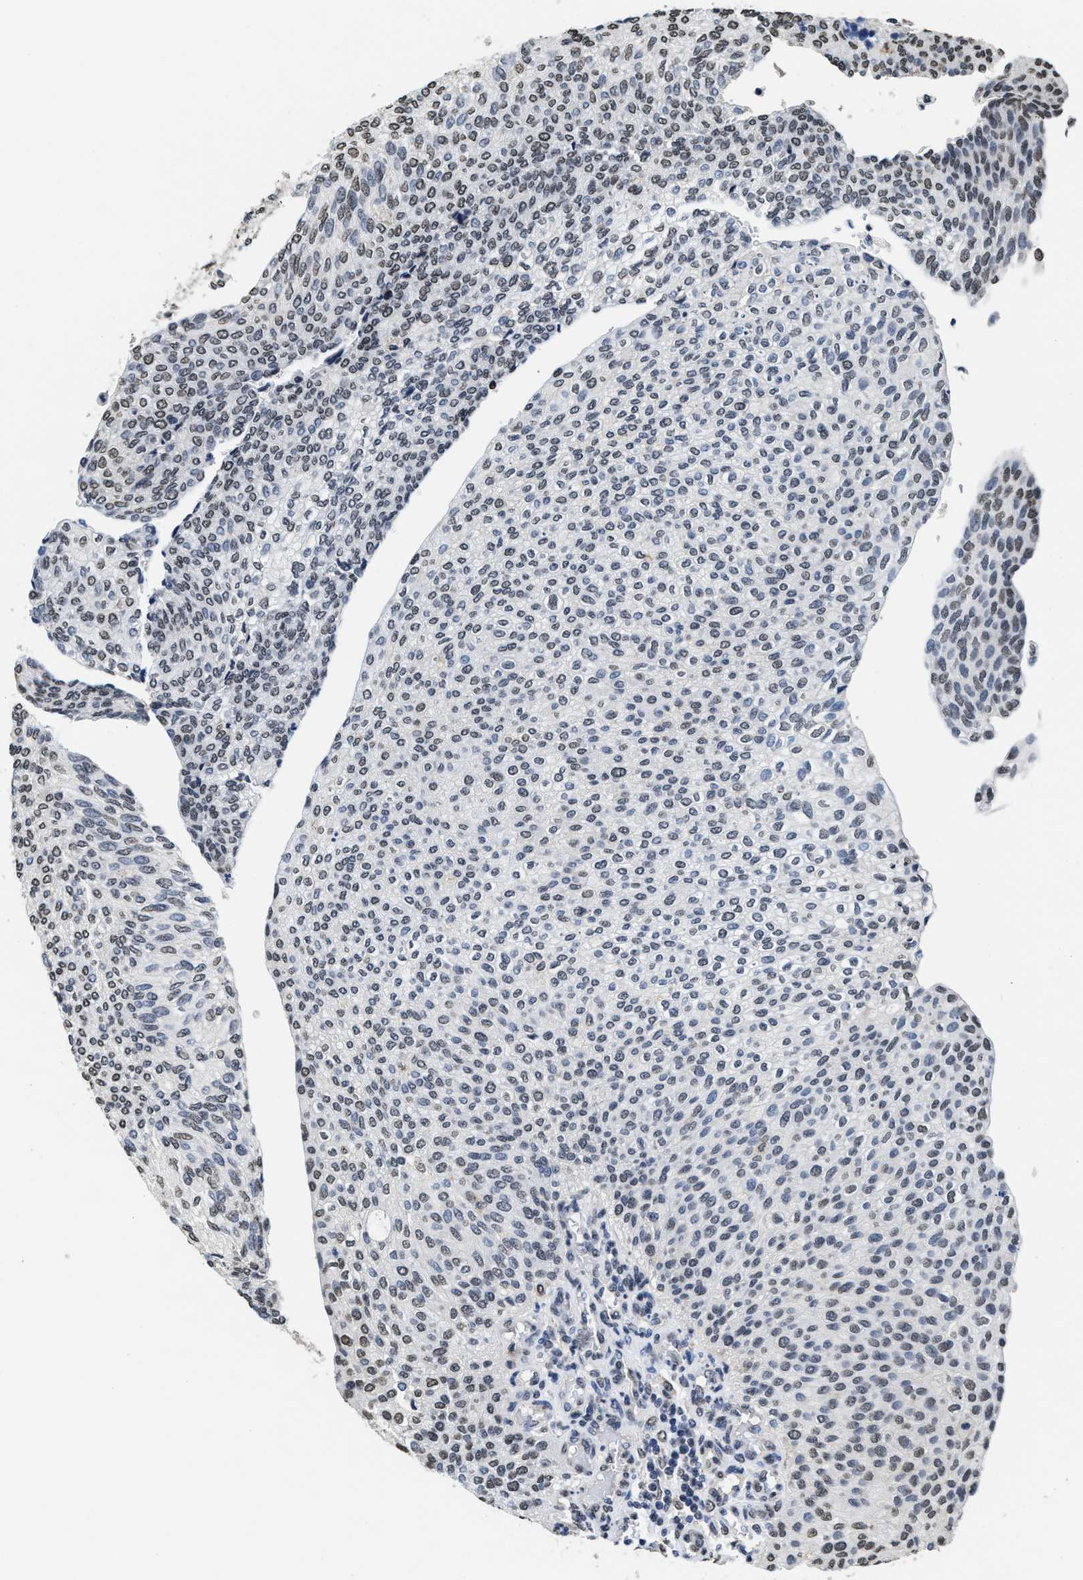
{"staining": {"intensity": "weak", "quantity": "25%-75%", "location": "nuclear"}, "tissue": "urothelial cancer", "cell_type": "Tumor cells", "image_type": "cancer", "snomed": [{"axis": "morphology", "description": "Urothelial carcinoma, Low grade"}, {"axis": "topography", "description": "Urinary bladder"}], "caption": "Urothelial carcinoma (low-grade) tissue demonstrates weak nuclear staining in approximately 25%-75% of tumor cells, visualized by immunohistochemistry. (Brightfield microscopy of DAB IHC at high magnification).", "gene": "SUPT16H", "patient": {"sex": "female", "age": 79}}